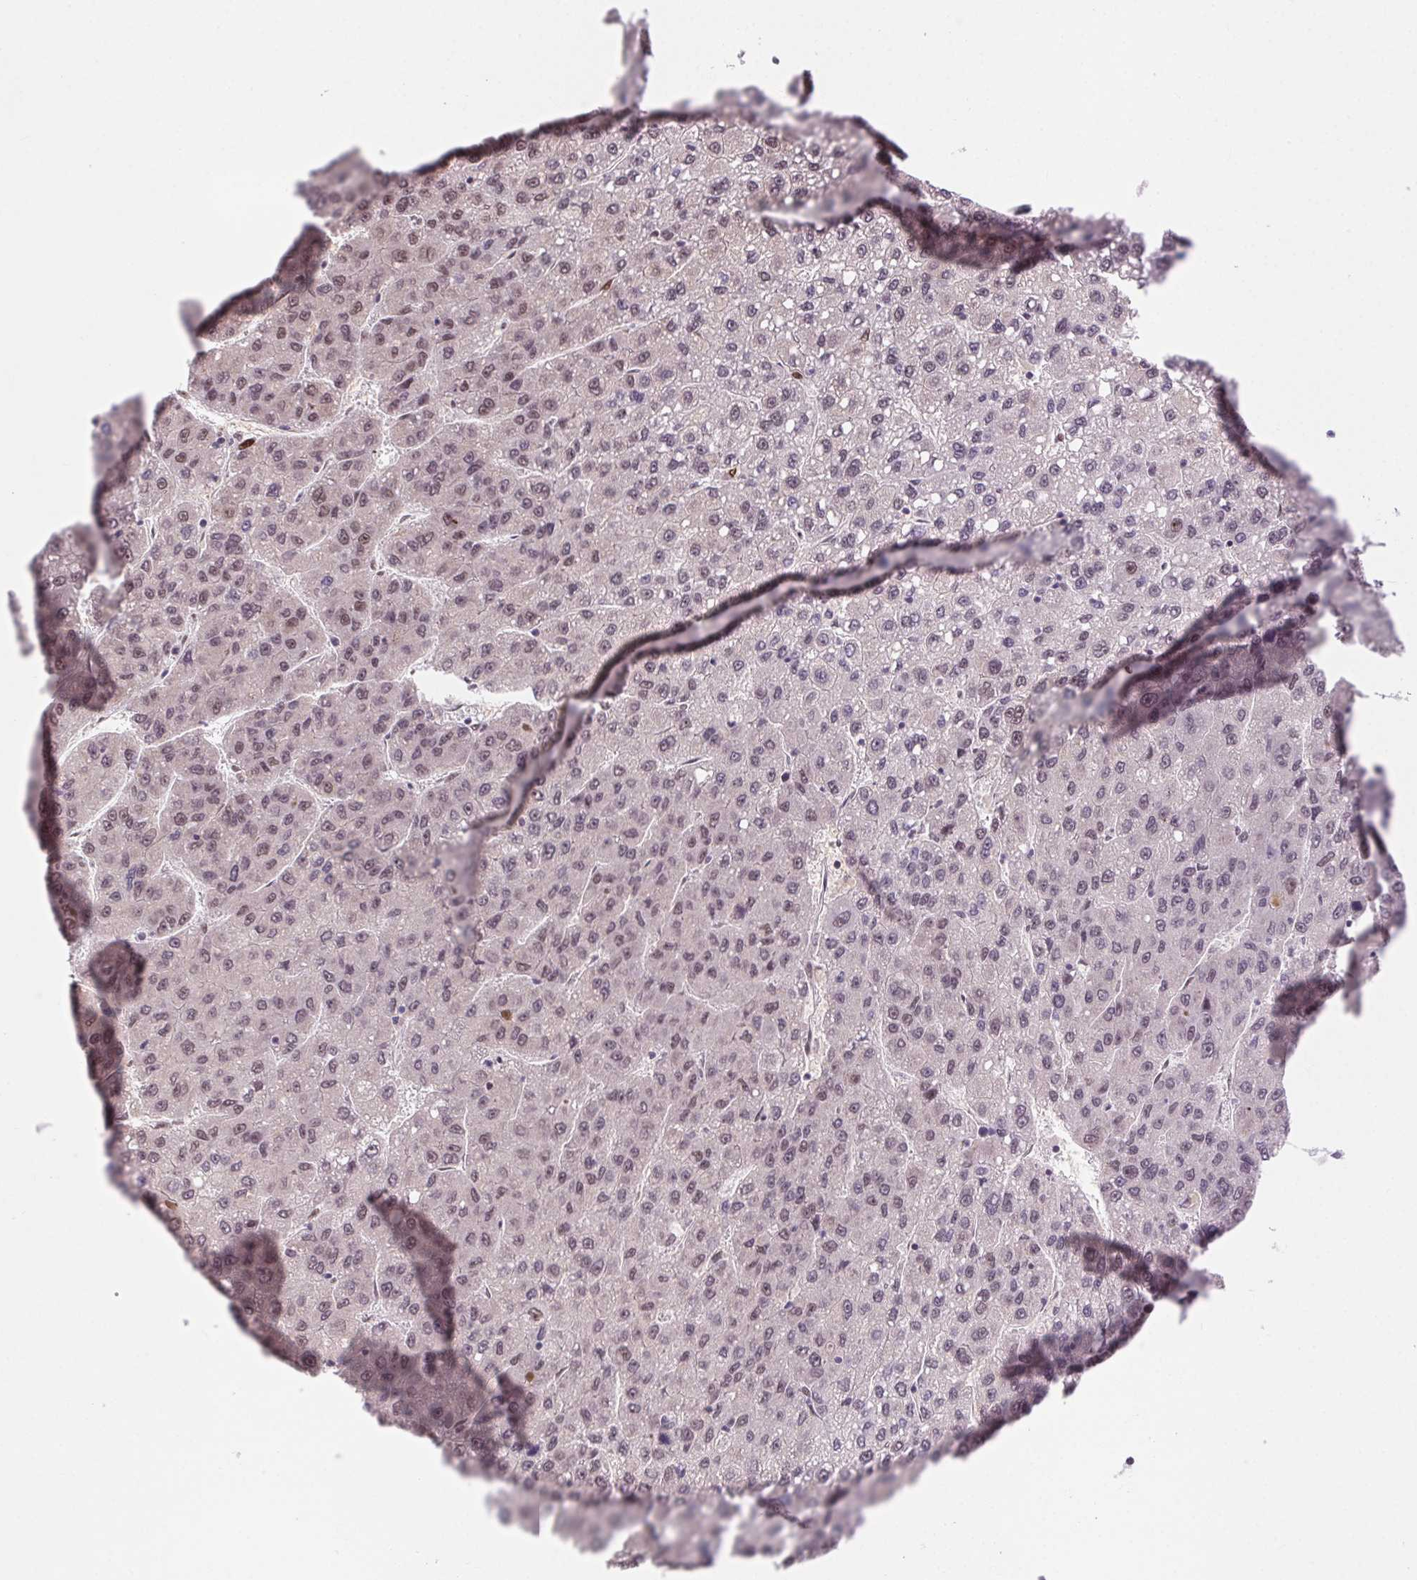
{"staining": {"intensity": "weak", "quantity": "<25%", "location": "nuclear"}, "tissue": "liver cancer", "cell_type": "Tumor cells", "image_type": "cancer", "snomed": [{"axis": "morphology", "description": "Carcinoma, Hepatocellular, NOS"}, {"axis": "topography", "description": "Liver"}], "caption": "Immunohistochemical staining of hepatocellular carcinoma (liver) displays no significant expression in tumor cells.", "gene": "RAD23A", "patient": {"sex": "female", "age": 82}}